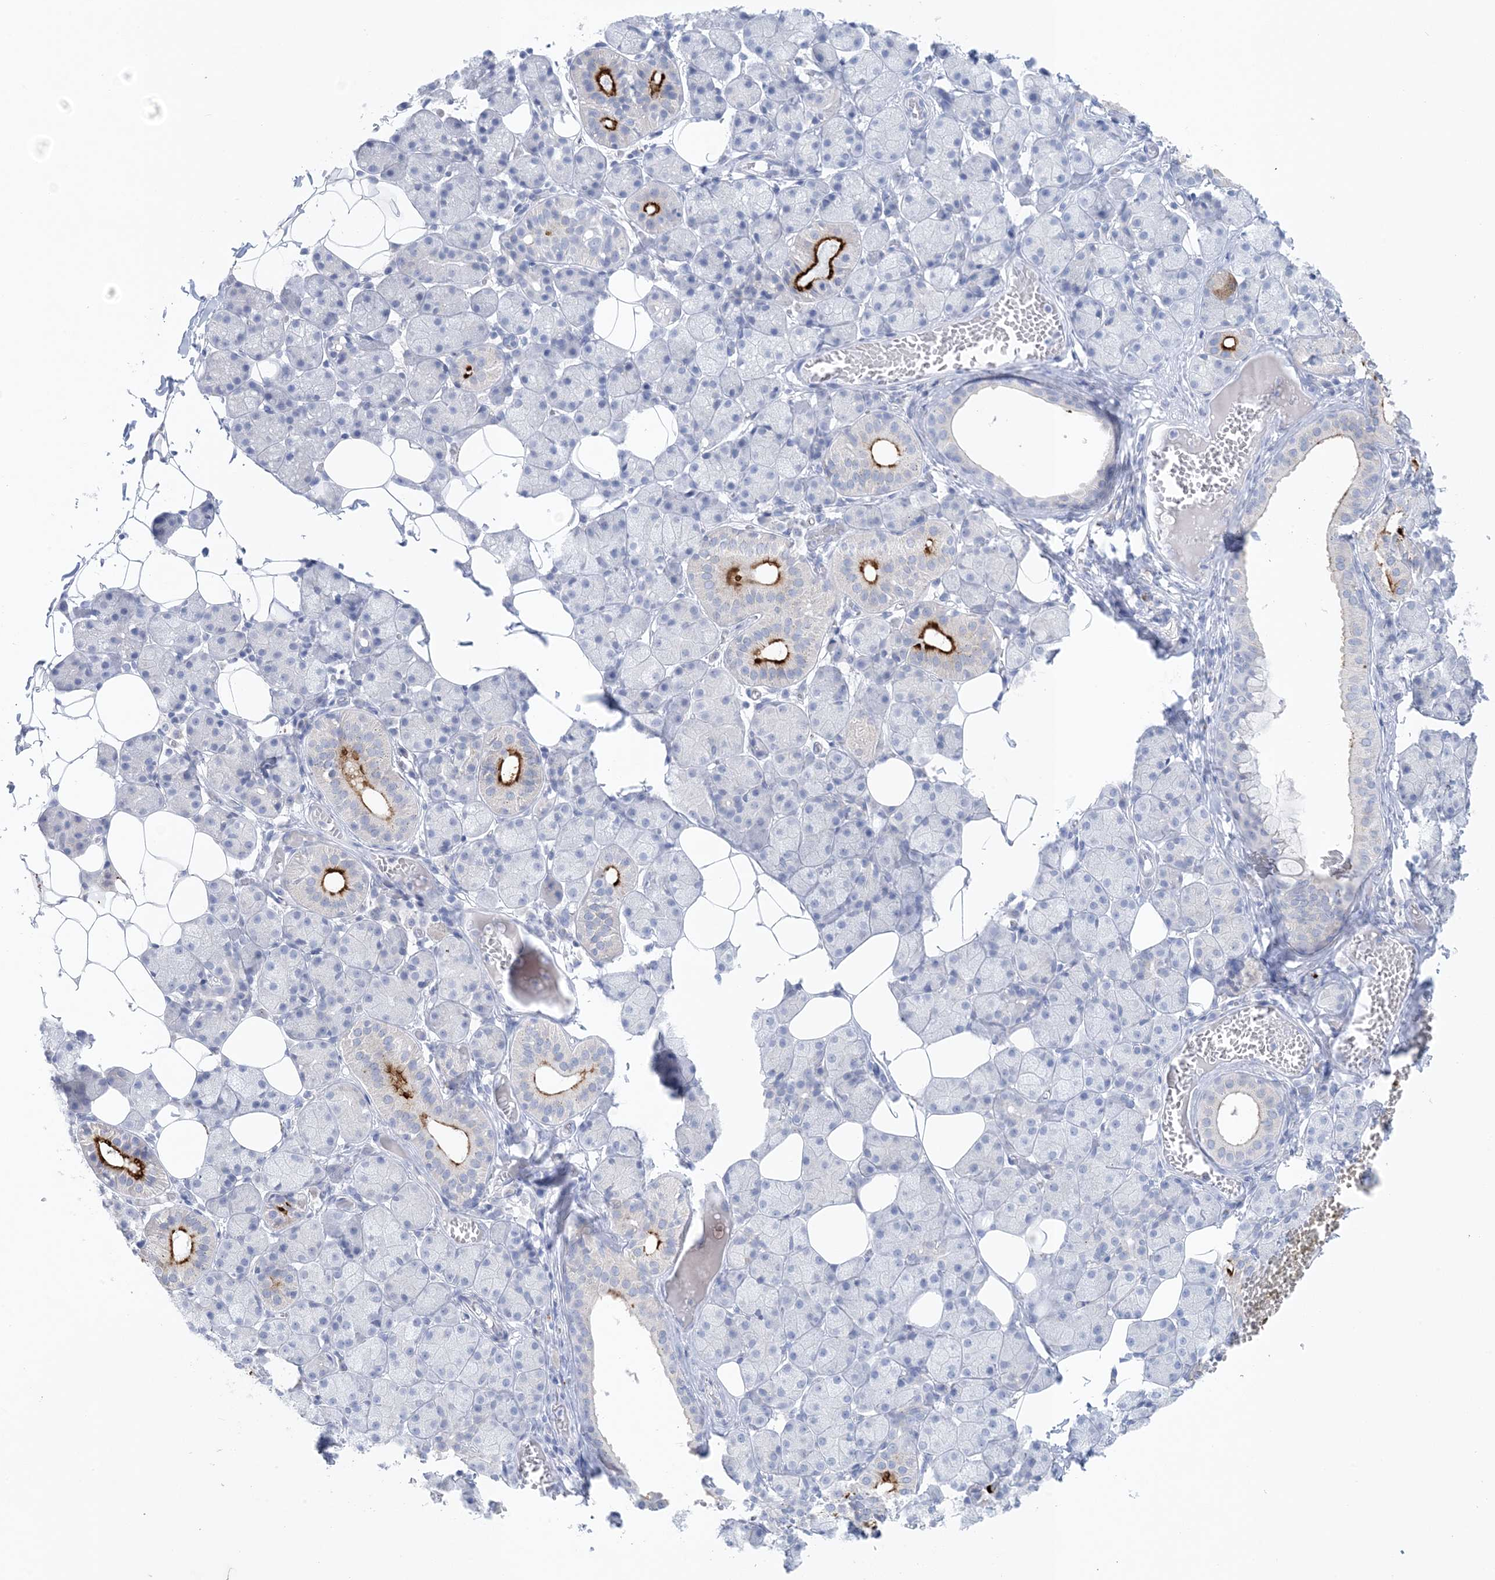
{"staining": {"intensity": "strong", "quantity": "<25%", "location": "cytoplasmic/membranous"}, "tissue": "salivary gland", "cell_type": "Glandular cells", "image_type": "normal", "snomed": [{"axis": "morphology", "description": "Normal tissue, NOS"}, {"axis": "topography", "description": "Salivary gland"}], "caption": "IHC photomicrograph of normal salivary gland stained for a protein (brown), which reveals medium levels of strong cytoplasmic/membranous expression in about <25% of glandular cells.", "gene": "GABRG1", "patient": {"sex": "female", "age": 33}}